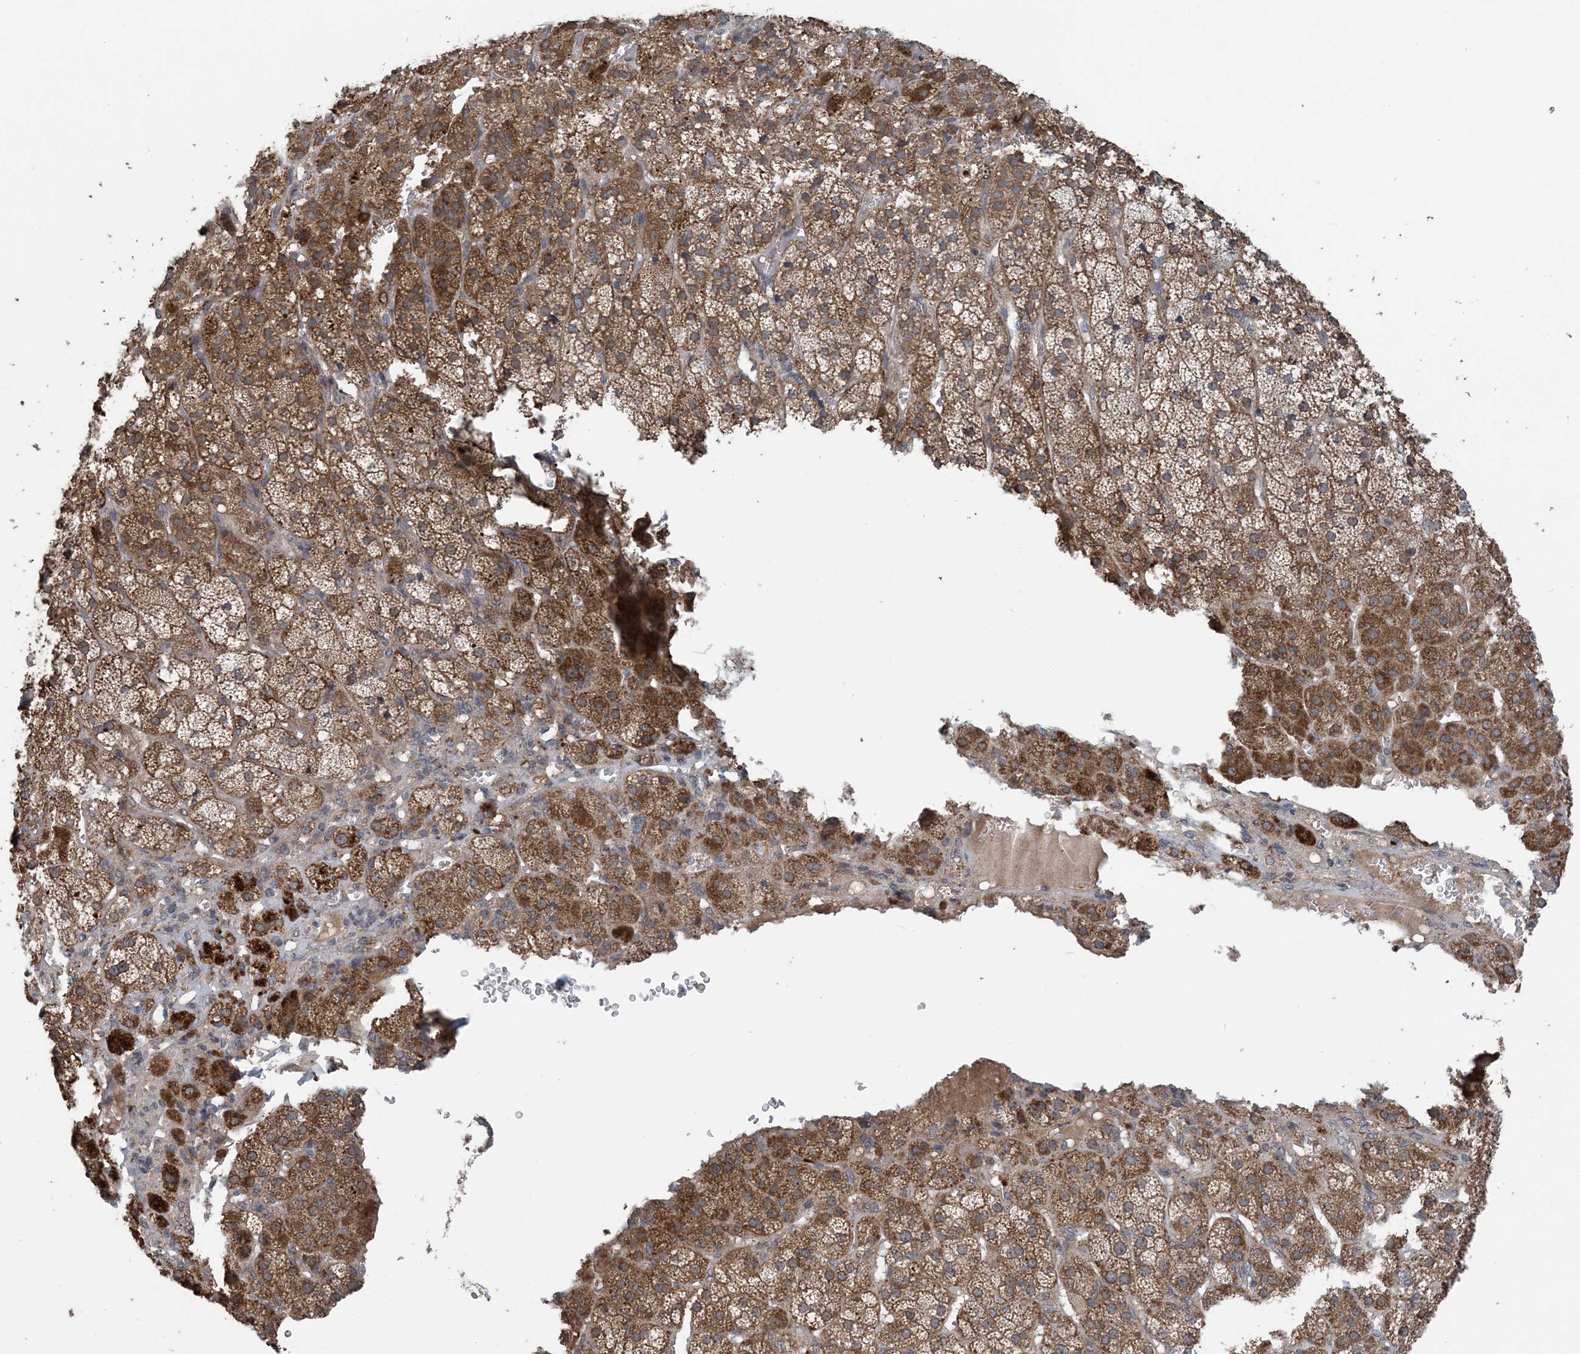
{"staining": {"intensity": "strong", "quantity": "25%-75%", "location": "cytoplasmic/membranous"}, "tissue": "adrenal gland", "cell_type": "Glandular cells", "image_type": "normal", "snomed": [{"axis": "morphology", "description": "Normal tissue, NOS"}, {"axis": "topography", "description": "Adrenal gland"}], "caption": "The micrograph exhibits immunohistochemical staining of unremarkable adrenal gland. There is strong cytoplasmic/membranous staining is seen in approximately 25%-75% of glandular cells. The protein is shown in brown color, while the nuclei are stained blue.", "gene": "MYO9B", "patient": {"sex": "female", "age": 57}}